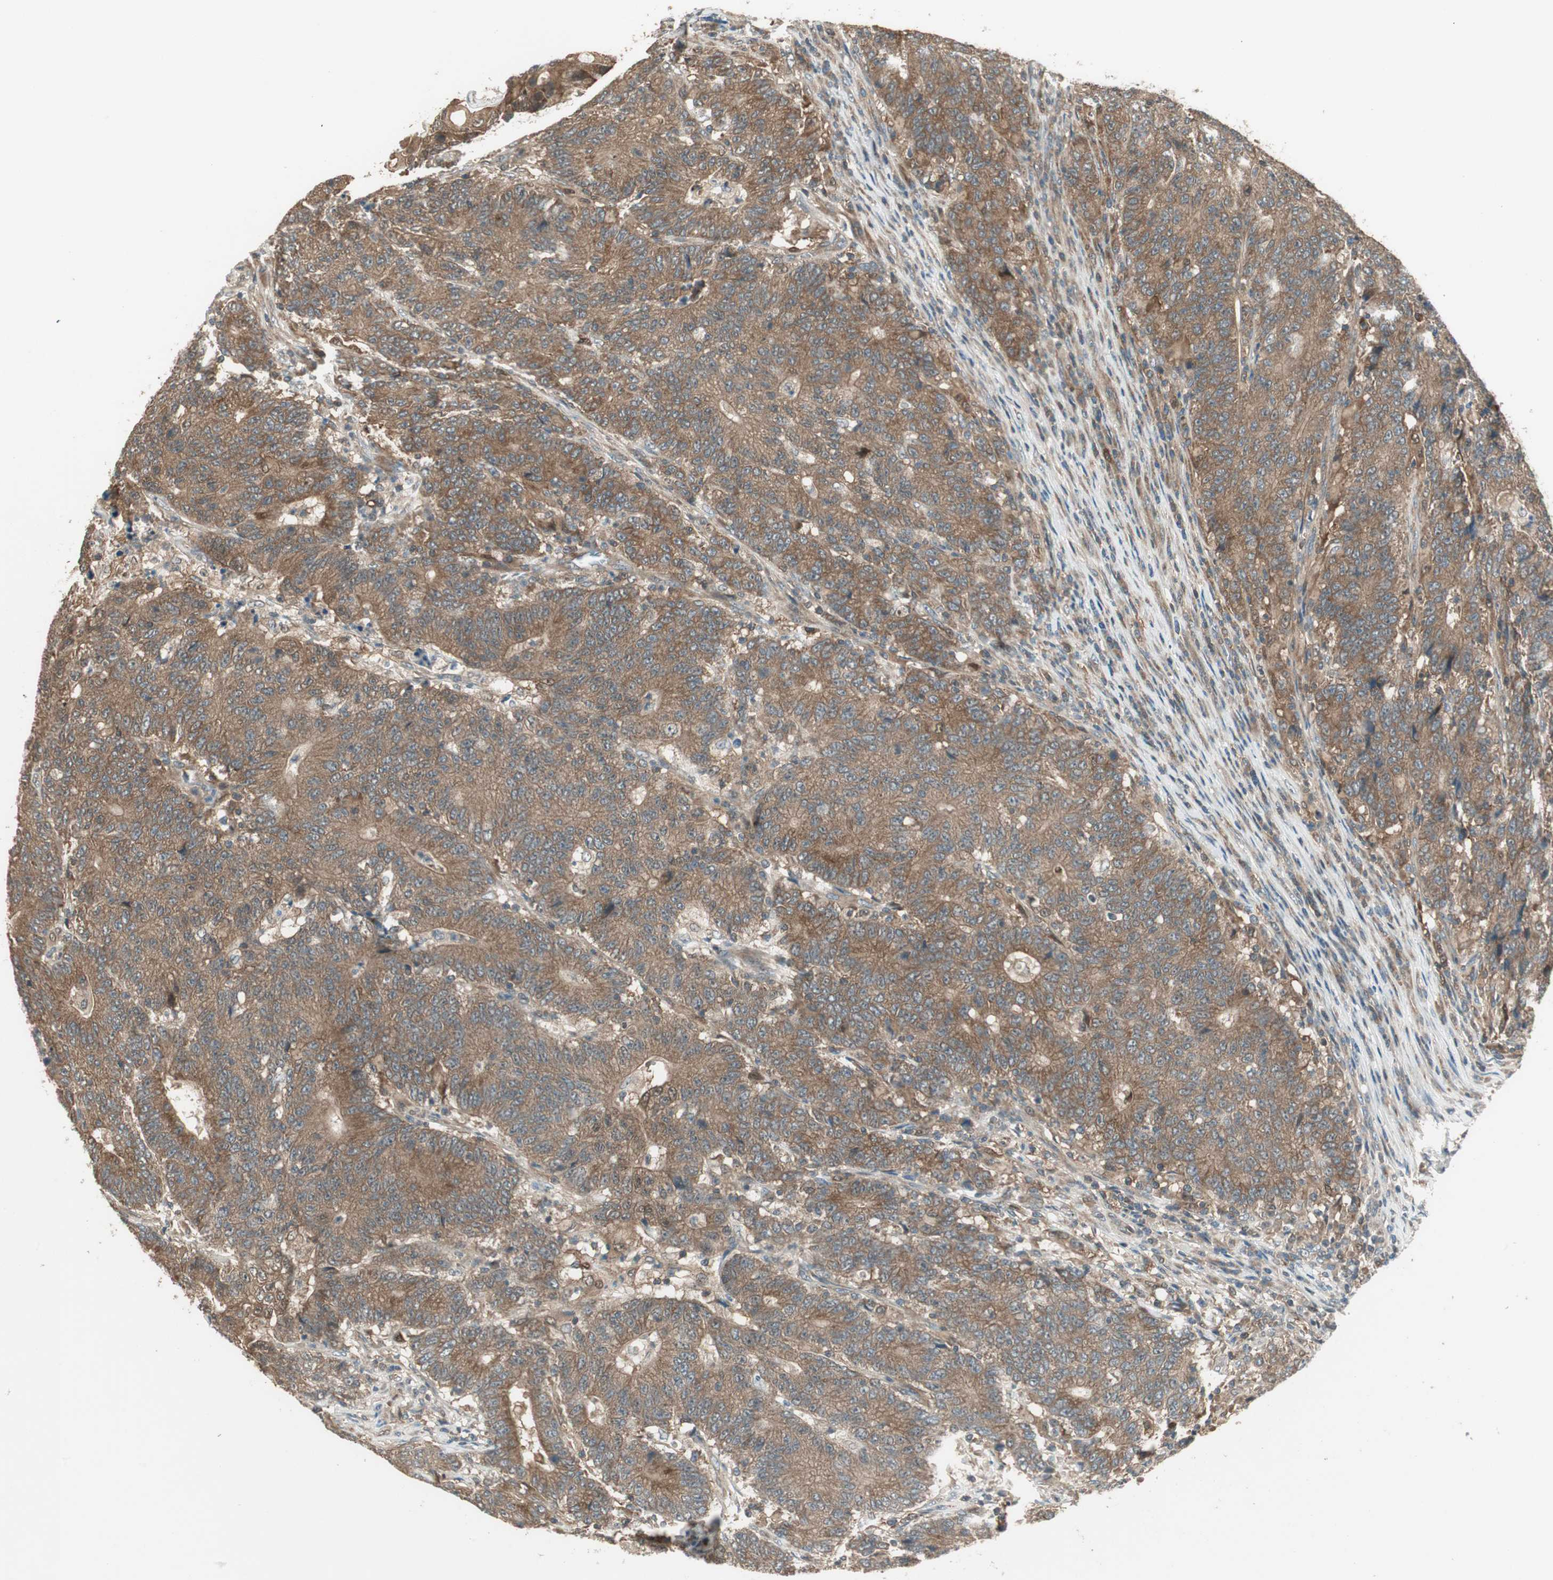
{"staining": {"intensity": "moderate", "quantity": ">75%", "location": "cytoplasmic/membranous"}, "tissue": "colorectal cancer", "cell_type": "Tumor cells", "image_type": "cancer", "snomed": [{"axis": "morphology", "description": "Normal tissue, NOS"}, {"axis": "morphology", "description": "Adenocarcinoma, NOS"}, {"axis": "topography", "description": "Colon"}], "caption": "Colorectal cancer stained with DAB (3,3'-diaminobenzidine) immunohistochemistry (IHC) demonstrates medium levels of moderate cytoplasmic/membranous expression in approximately >75% of tumor cells.", "gene": "CNOT4", "patient": {"sex": "female", "age": 75}}